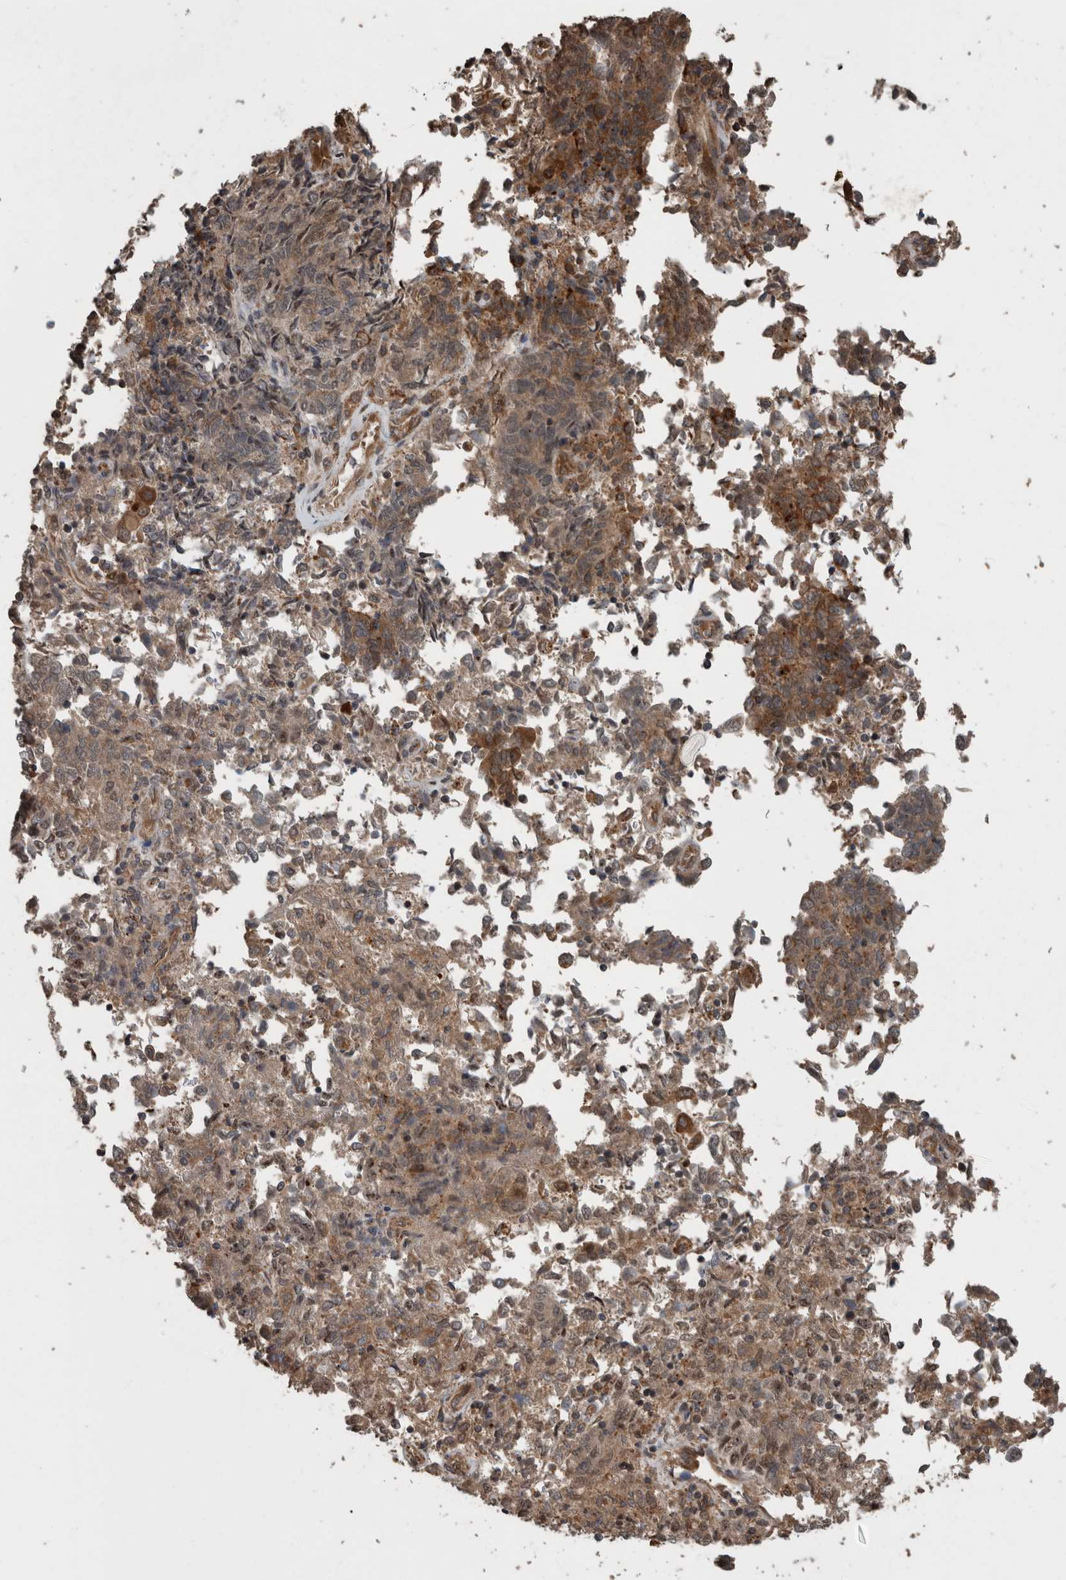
{"staining": {"intensity": "weak", "quantity": ">75%", "location": "cytoplasmic/membranous"}, "tissue": "endometrial cancer", "cell_type": "Tumor cells", "image_type": "cancer", "snomed": [{"axis": "morphology", "description": "Adenocarcinoma, NOS"}, {"axis": "topography", "description": "Endometrium"}], "caption": "Immunohistochemical staining of human endometrial adenocarcinoma reveals low levels of weak cytoplasmic/membranous protein expression in approximately >75% of tumor cells.", "gene": "RIOK3", "patient": {"sex": "female", "age": 80}}